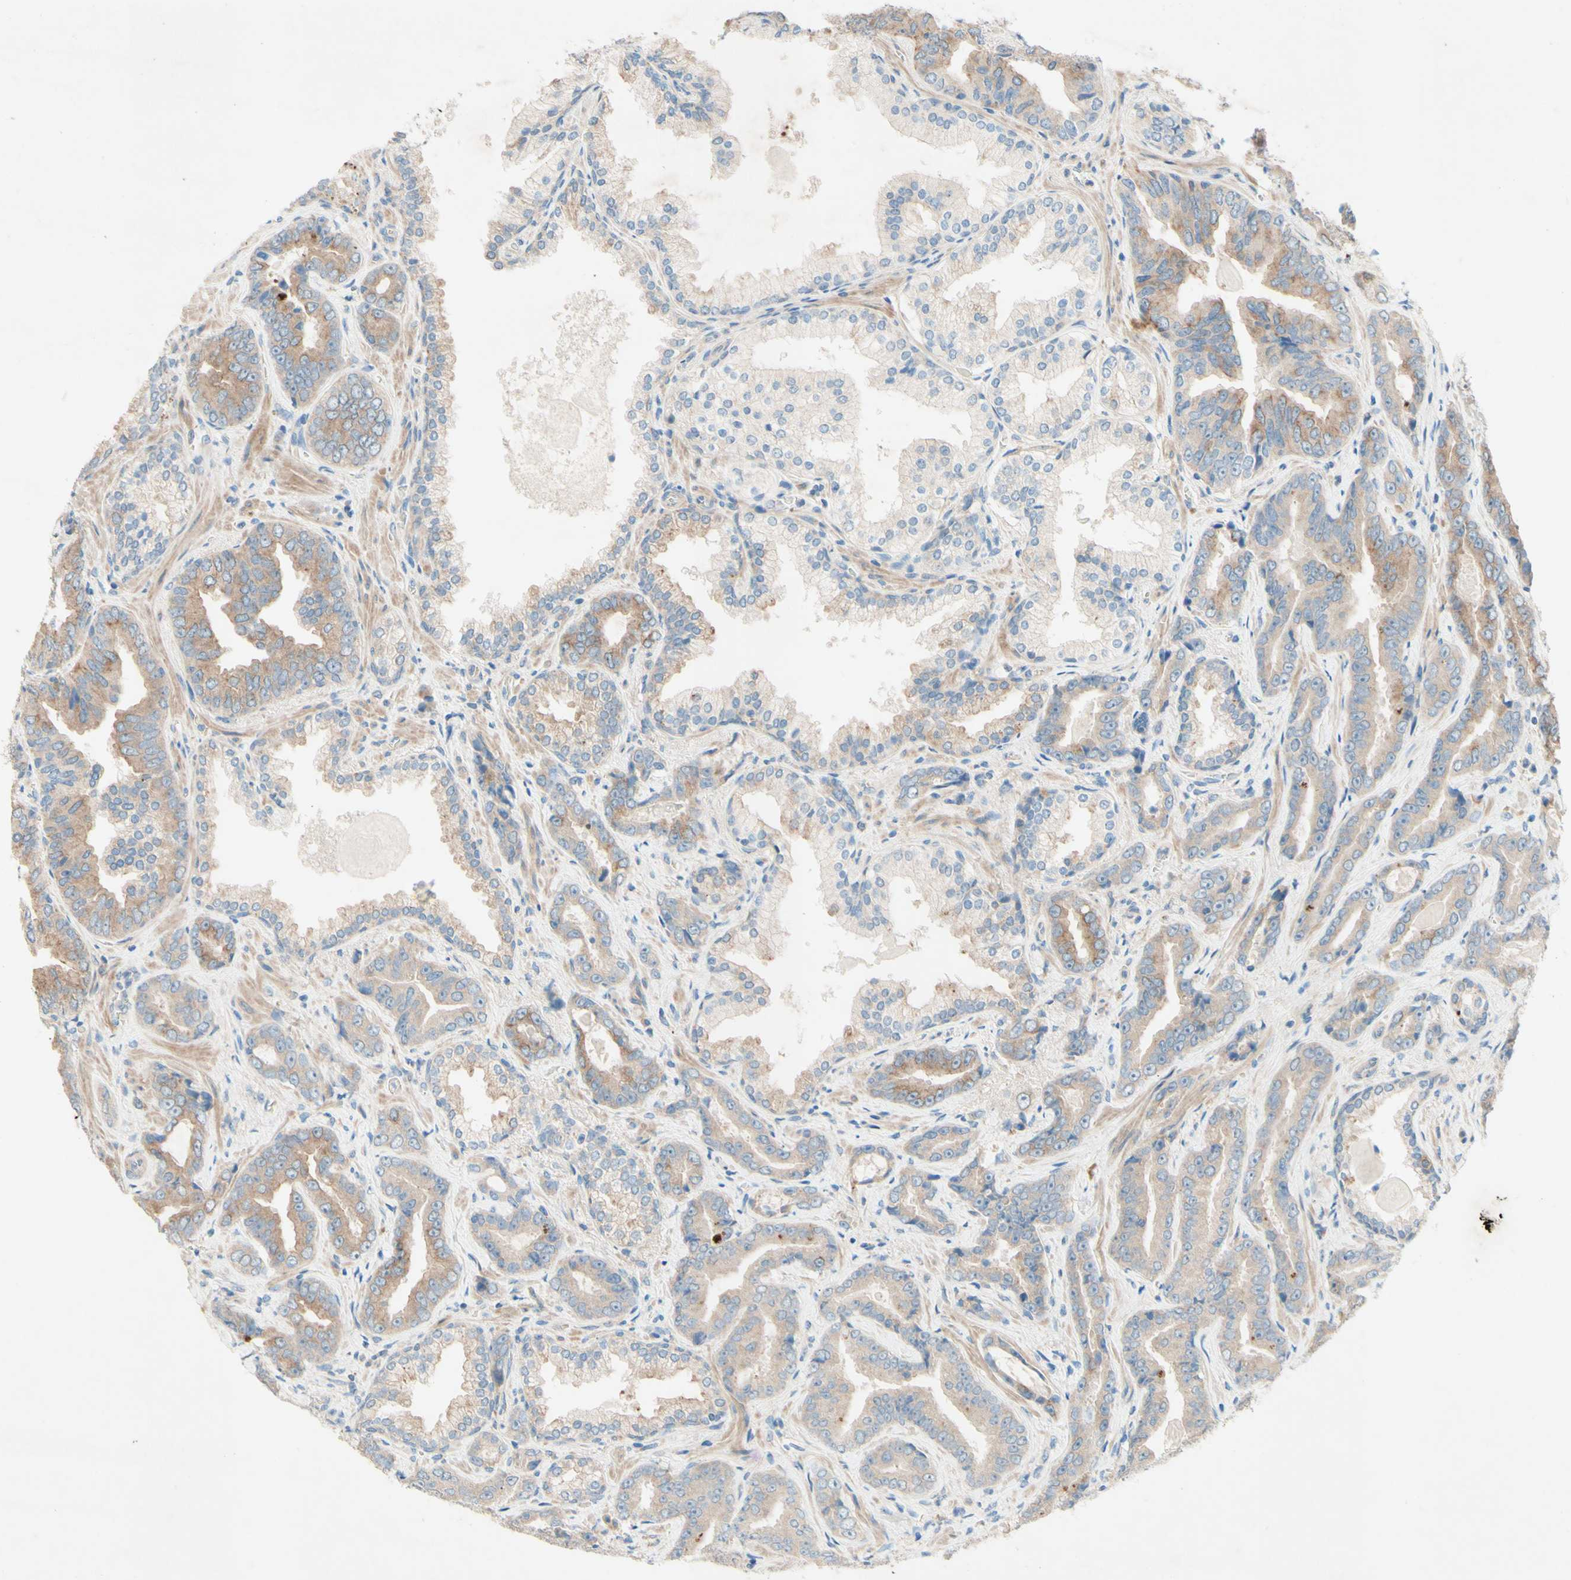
{"staining": {"intensity": "moderate", "quantity": ">75%", "location": "cytoplasmic/membranous"}, "tissue": "prostate cancer", "cell_type": "Tumor cells", "image_type": "cancer", "snomed": [{"axis": "morphology", "description": "Adenocarcinoma, Low grade"}, {"axis": "topography", "description": "Prostate"}], "caption": "This is a histology image of IHC staining of prostate low-grade adenocarcinoma, which shows moderate positivity in the cytoplasmic/membranous of tumor cells.", "gene": "IL2", "patient": {"sex": "male", "age": 60}}